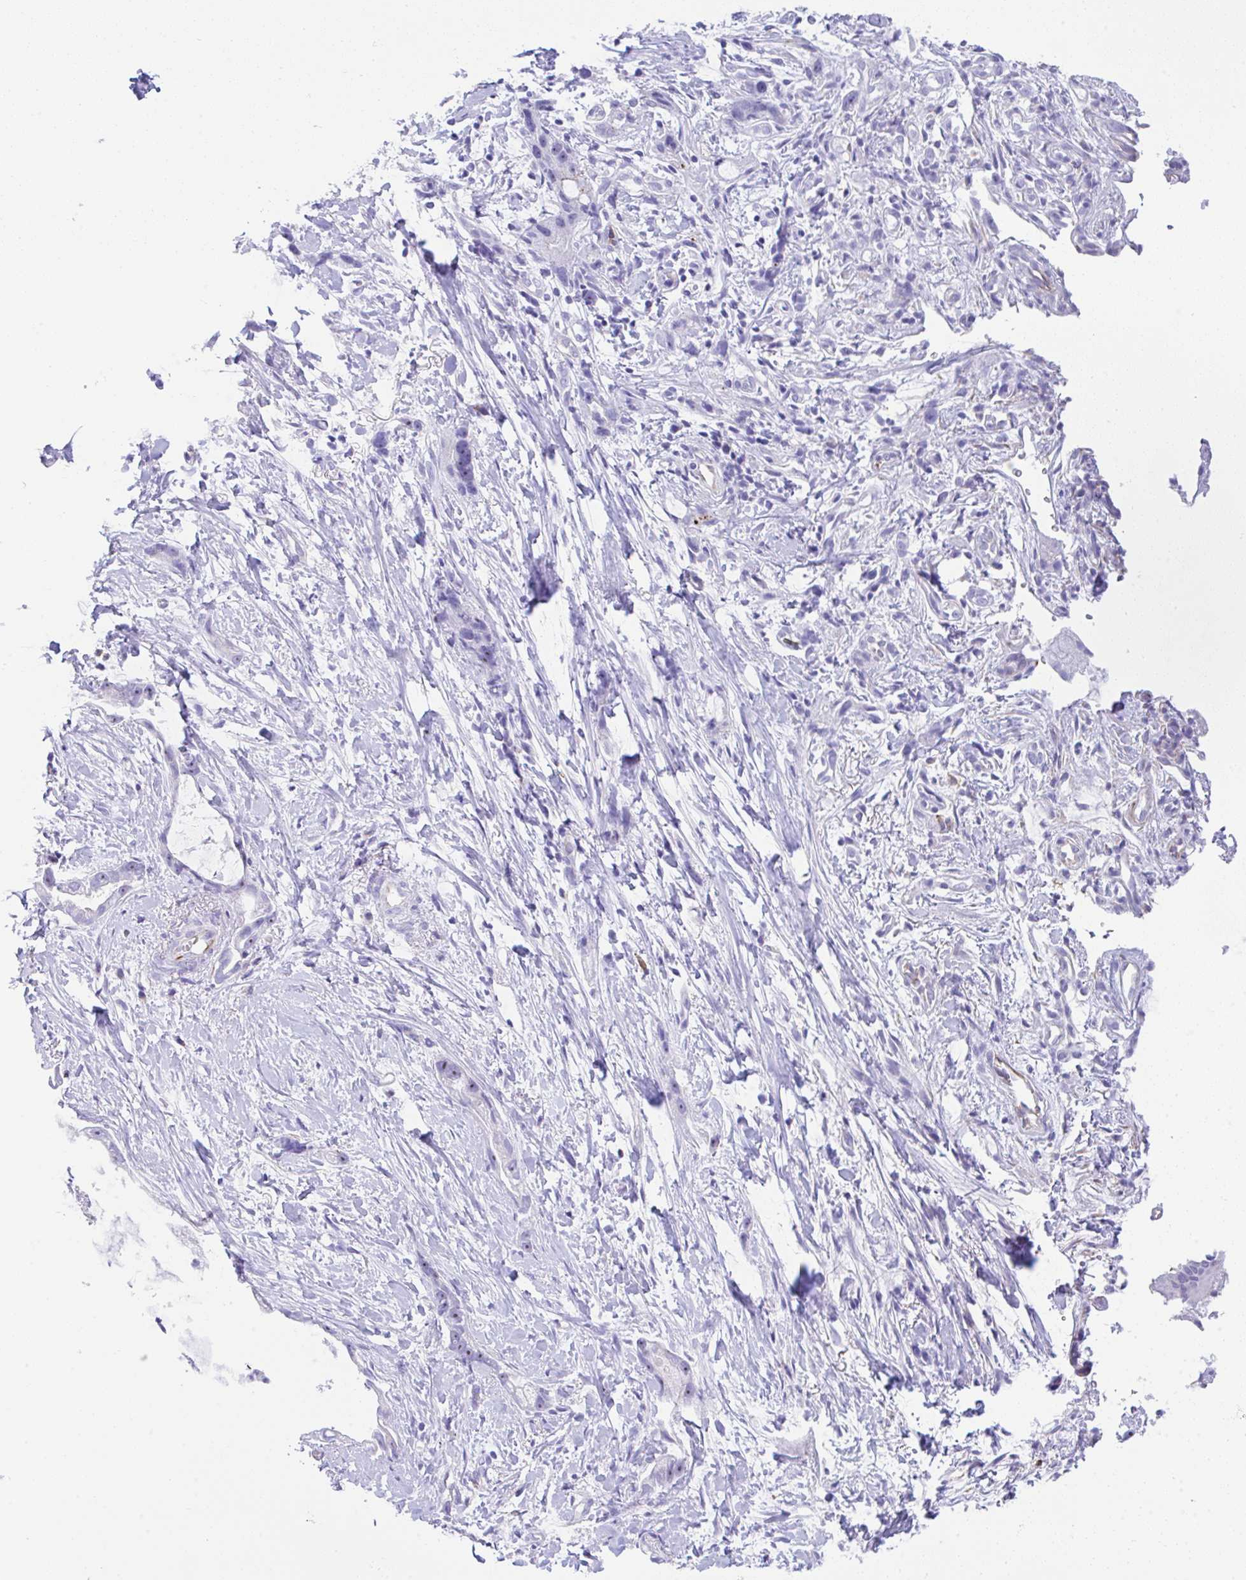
{"staining": {"intensity": "negative", "quantity": "none", "location": "none"}, "tissue": "stomach cancer", "cell_type": "Tumor cells", "image_type": "cancer", "snomed": [{"axis": "morphology", "description": "Adenocarcinoma, NOS"}, {"axis": "topography", "description": "Stomach"}], "caption": "Immunohistochemical staining of human stomach adenocarcinoma displays no significant expression in tumor cells.", "gene": "NDUFAF8", "patient": {"sex": "male", "age": 55}}